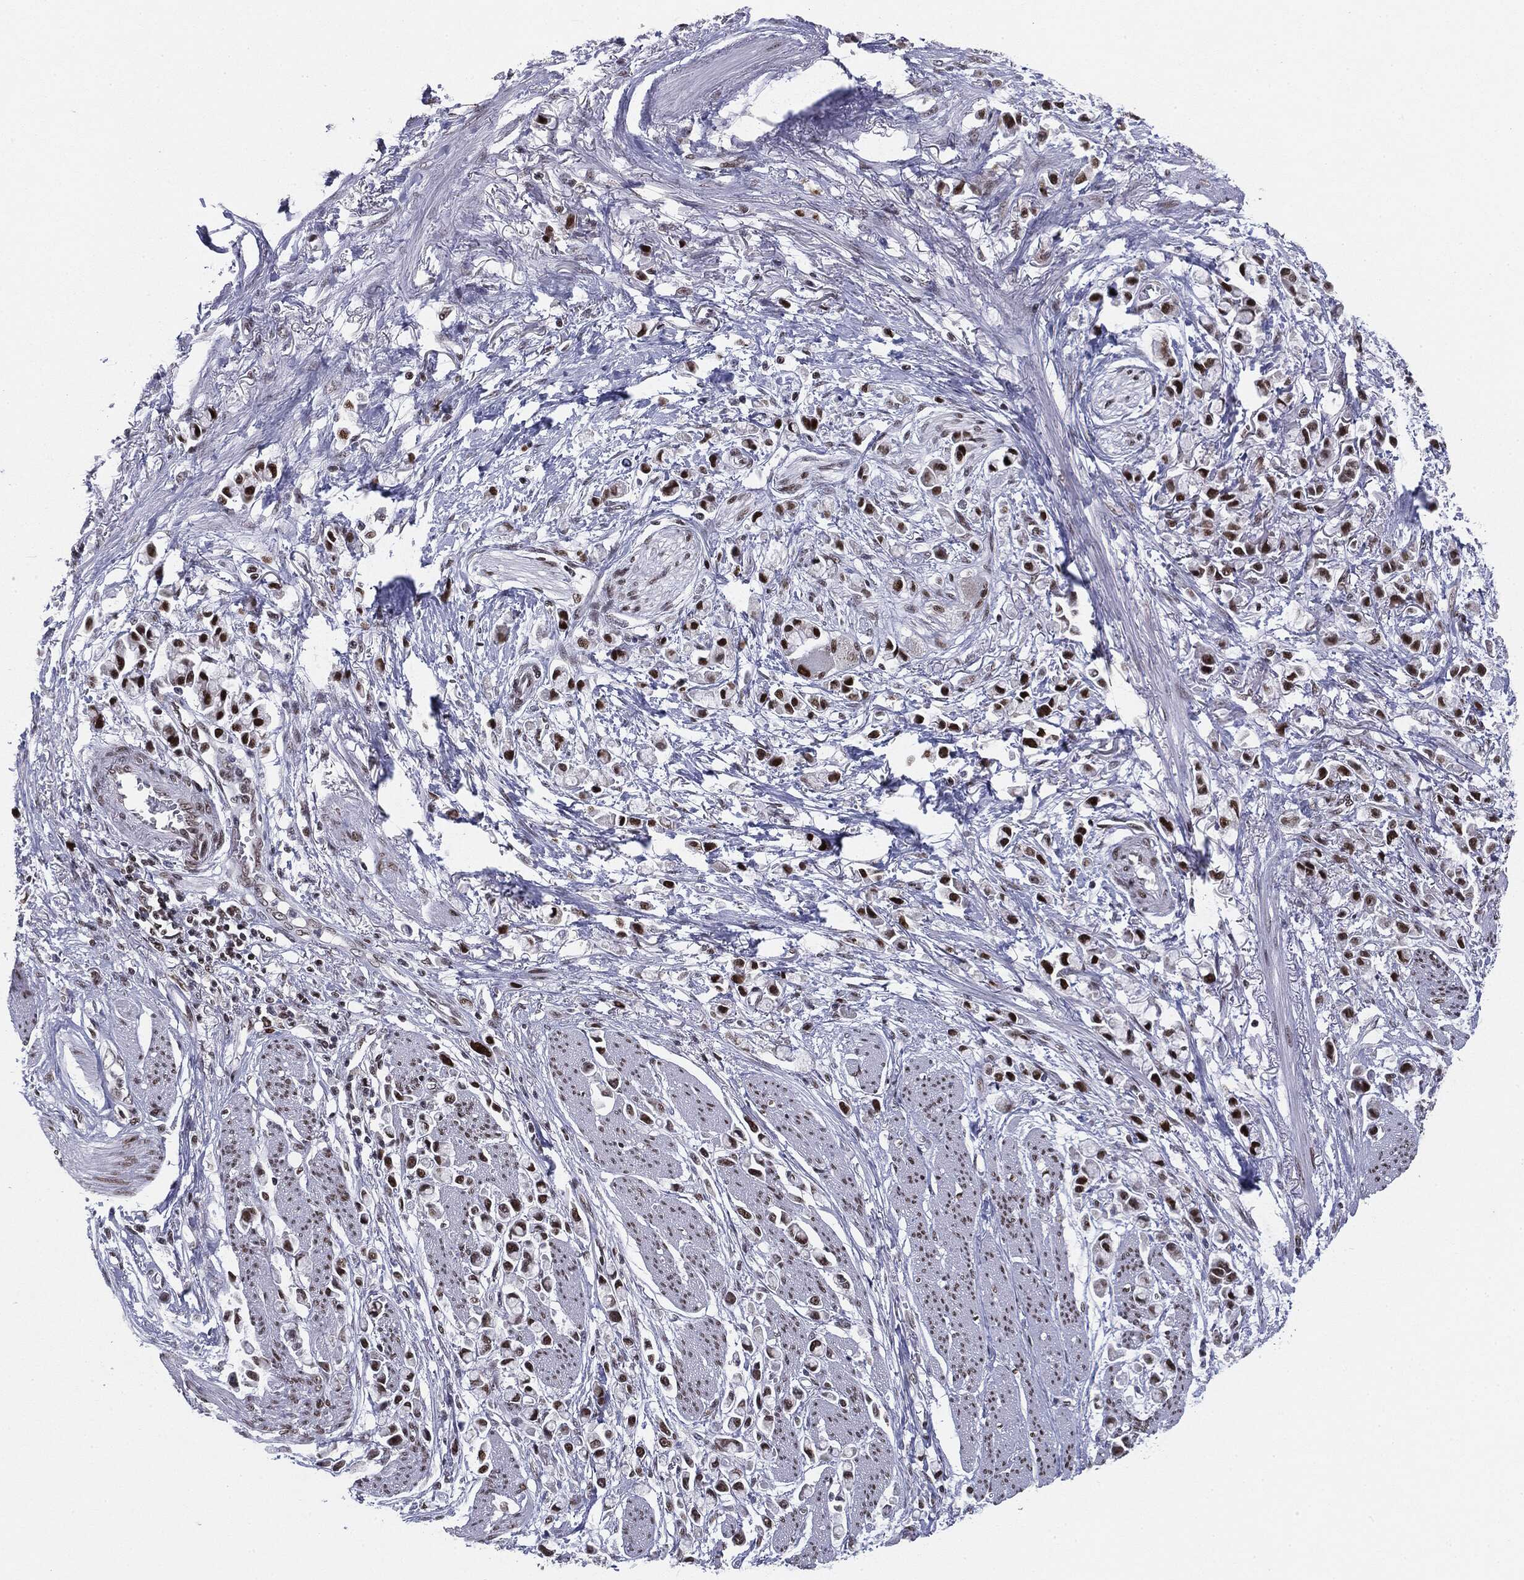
{"staining": {"intensity": "strong", "quantity": ">75%", "location": "nuclear"}, "tissue": "stomach cancer", "cell_type": "Tumor cells", "image_type": "cancer", "snomed": [{"axis": "morphology", "description": "Adenocarcinoma, NOS"}, {"axis": "topography", "description": "Stomach"}], "caption": "This micrograph displays immunohistochemistry staining of human stomach cancer (adenocarcinoma), with high strong nuclear staining in about >75% of tumor cells.", "gene": "MDC1", "patient": {"sex": "female", "age": 81}}